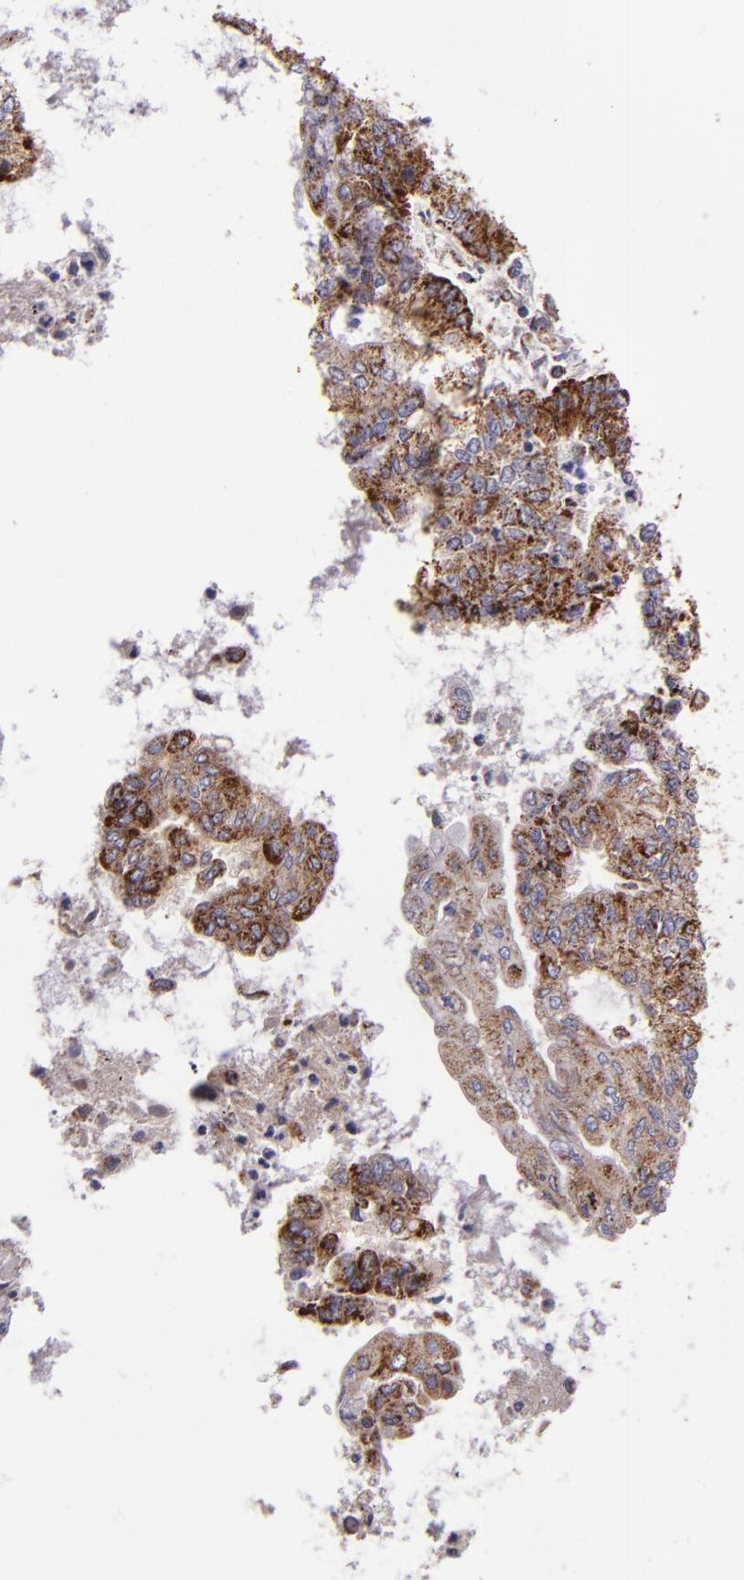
{"staining": {"intensity": "moderate", "quantity": ">75%", "location": "cytoplasmic/membranous"}, "tissue": "endometrial cancer", "cell_type": "Tumor cells", "image_type": "cancer", "snomed": [{"axis": "morphology", "description": "Adenocarcinoma, NOS"}, {"axis": "topography", "description": "Endometrium"}], "caption": "A high-resolution photomicrograph shows immunohistochemistry (IHC) staining of endometrial cancer (adenocarcinoma), which exhibits moderate cytoplasmic/membranous staining in about >75% of tumor cells.", "gene": "HSPD1", "patient": {"sex": "female", "age": 59}}